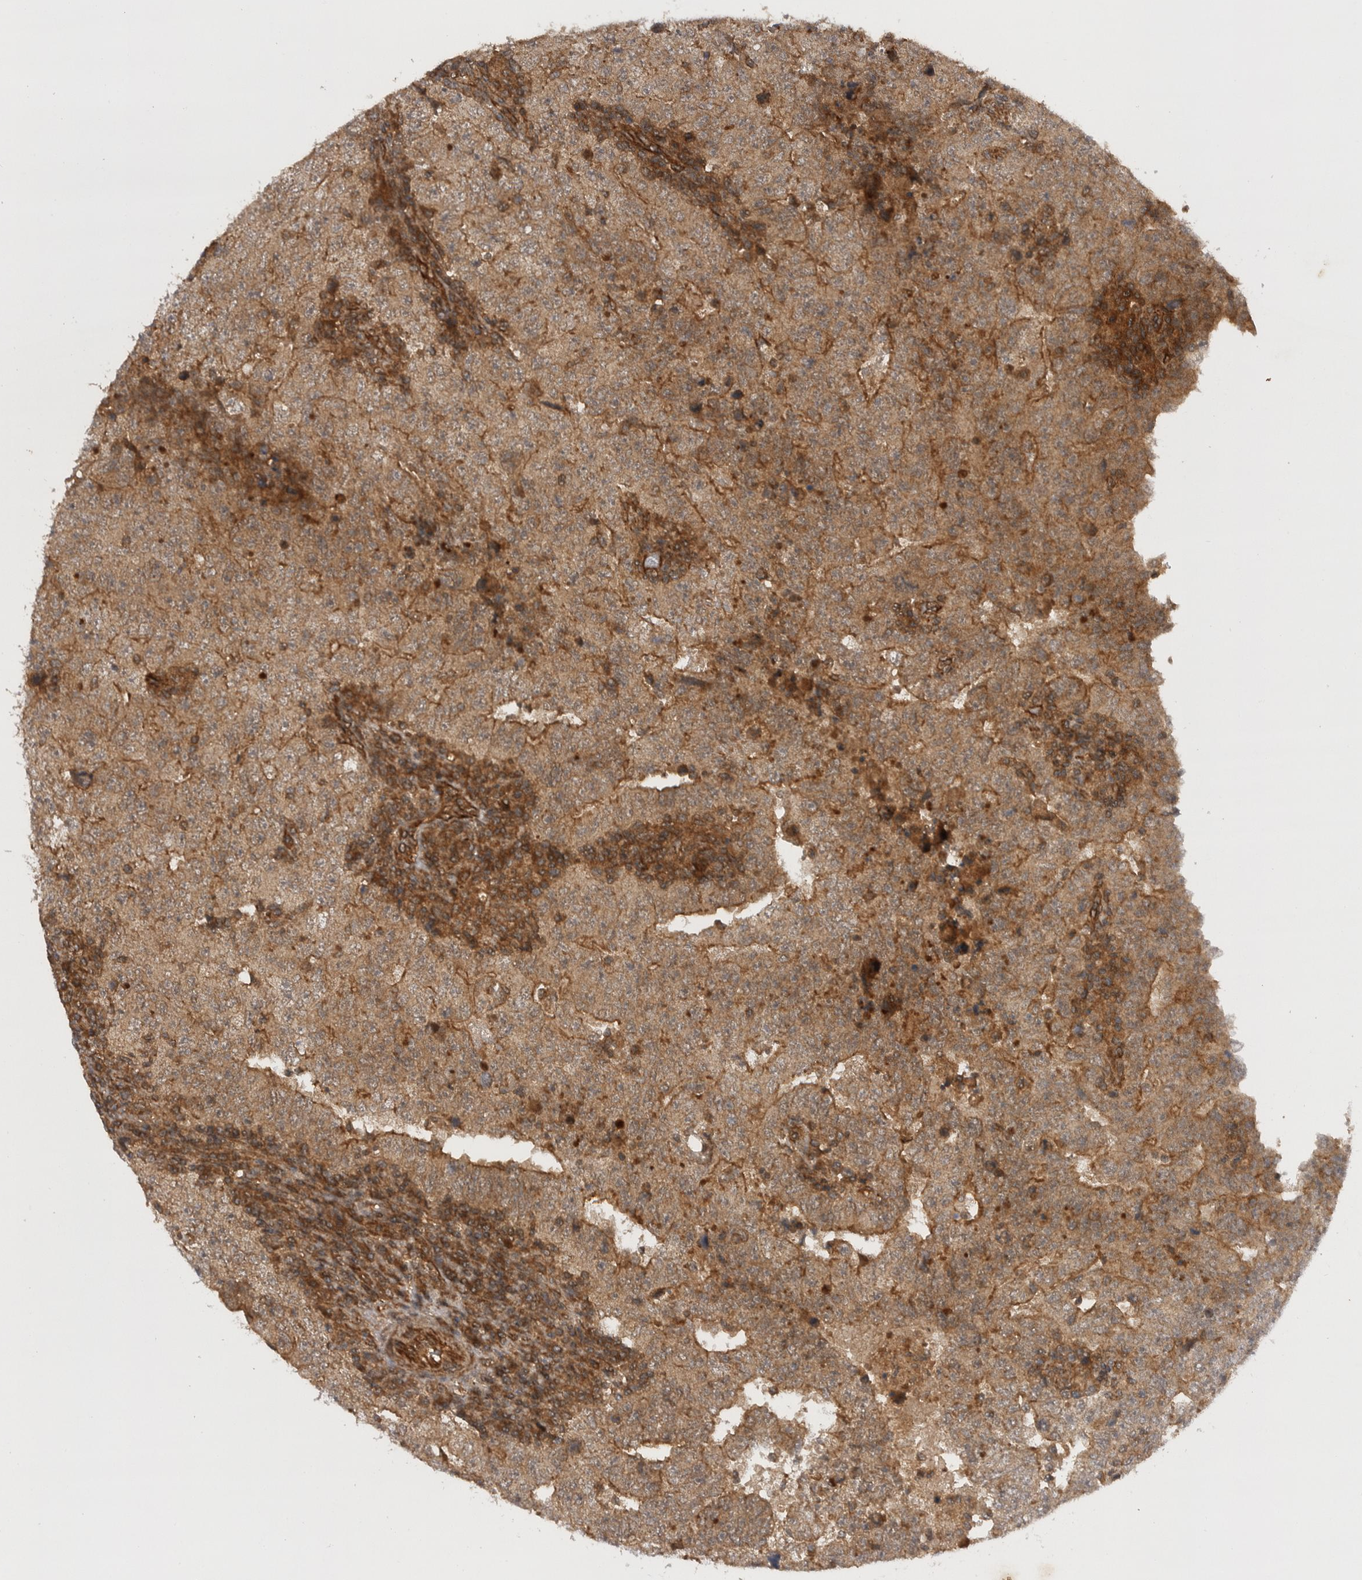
{"staining": {"intensity": "moderate", "quantity": ">75%", "location": "cytoplasmic/membranous"}, "tissue": "testis cancer", "cell_type": "Tumor cells", "image_type": "cancer", "snomed": [{"axis": "morphology", "description": "Carcinoma, Embryonal, NOS"}, {"axis": "topography", "description": "Testis"}], "caption": "Brown immunohistochemical staining in testis cancer displays moderate cytoplasmic/membranous staining in about >75% of tumor cells.", "gene": "PRDX4", "patient": {"sex": "male", "age": 26}}